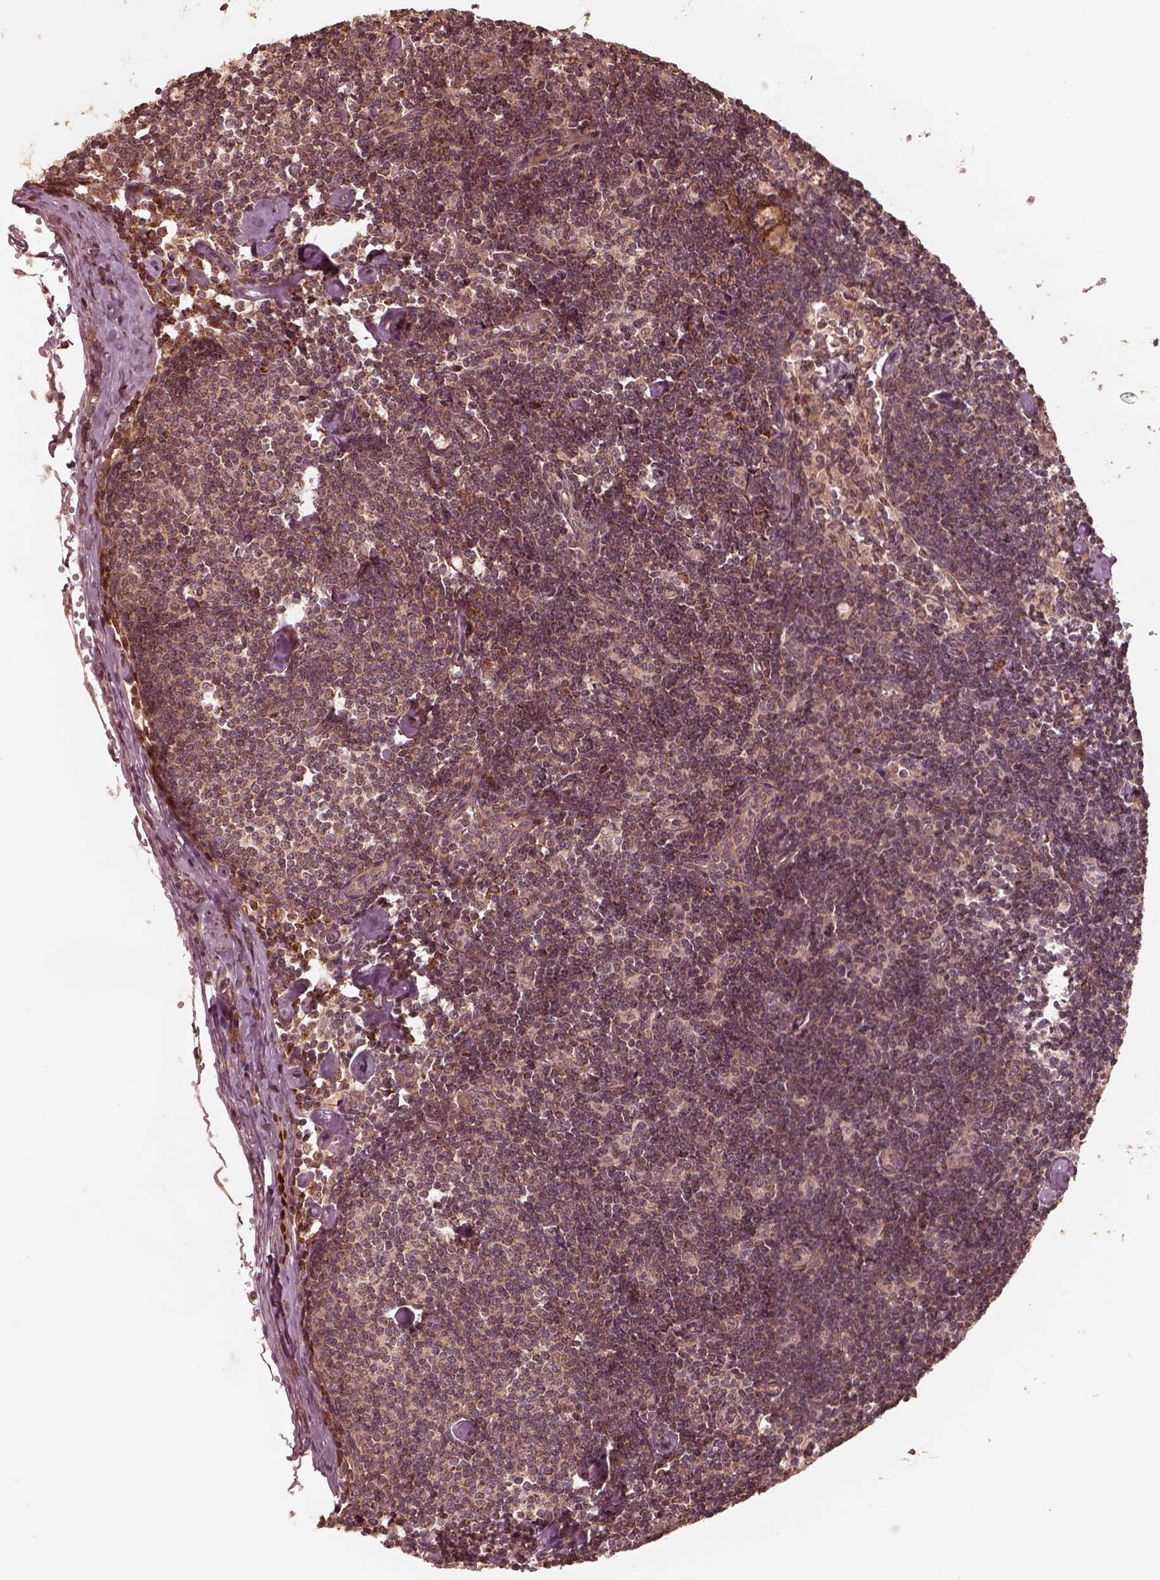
{"staining": {"intensity": "strong", "quantity": "<25%", "location": "cytoplasmic/membranous"}, "tissue": "lymph node", "cell_type": "Germinal center cells", "image_type": "normal", "snomed": [{"axis": "morphology", "description": "Normal tissue, NOS"}, {"axis": "topography", "description": "Lymph node"}], "caption": "Strong cytoplasmic/membranous expression is identified in about <25% of germinal center cells in normal lymph node. (DAB (3,3'-diaminobenzidine) IHC, brown staining for protein, blue staining for nuclei).", "gene": "DNAJC25", "patient": {"sex": "female", "age": 42}}